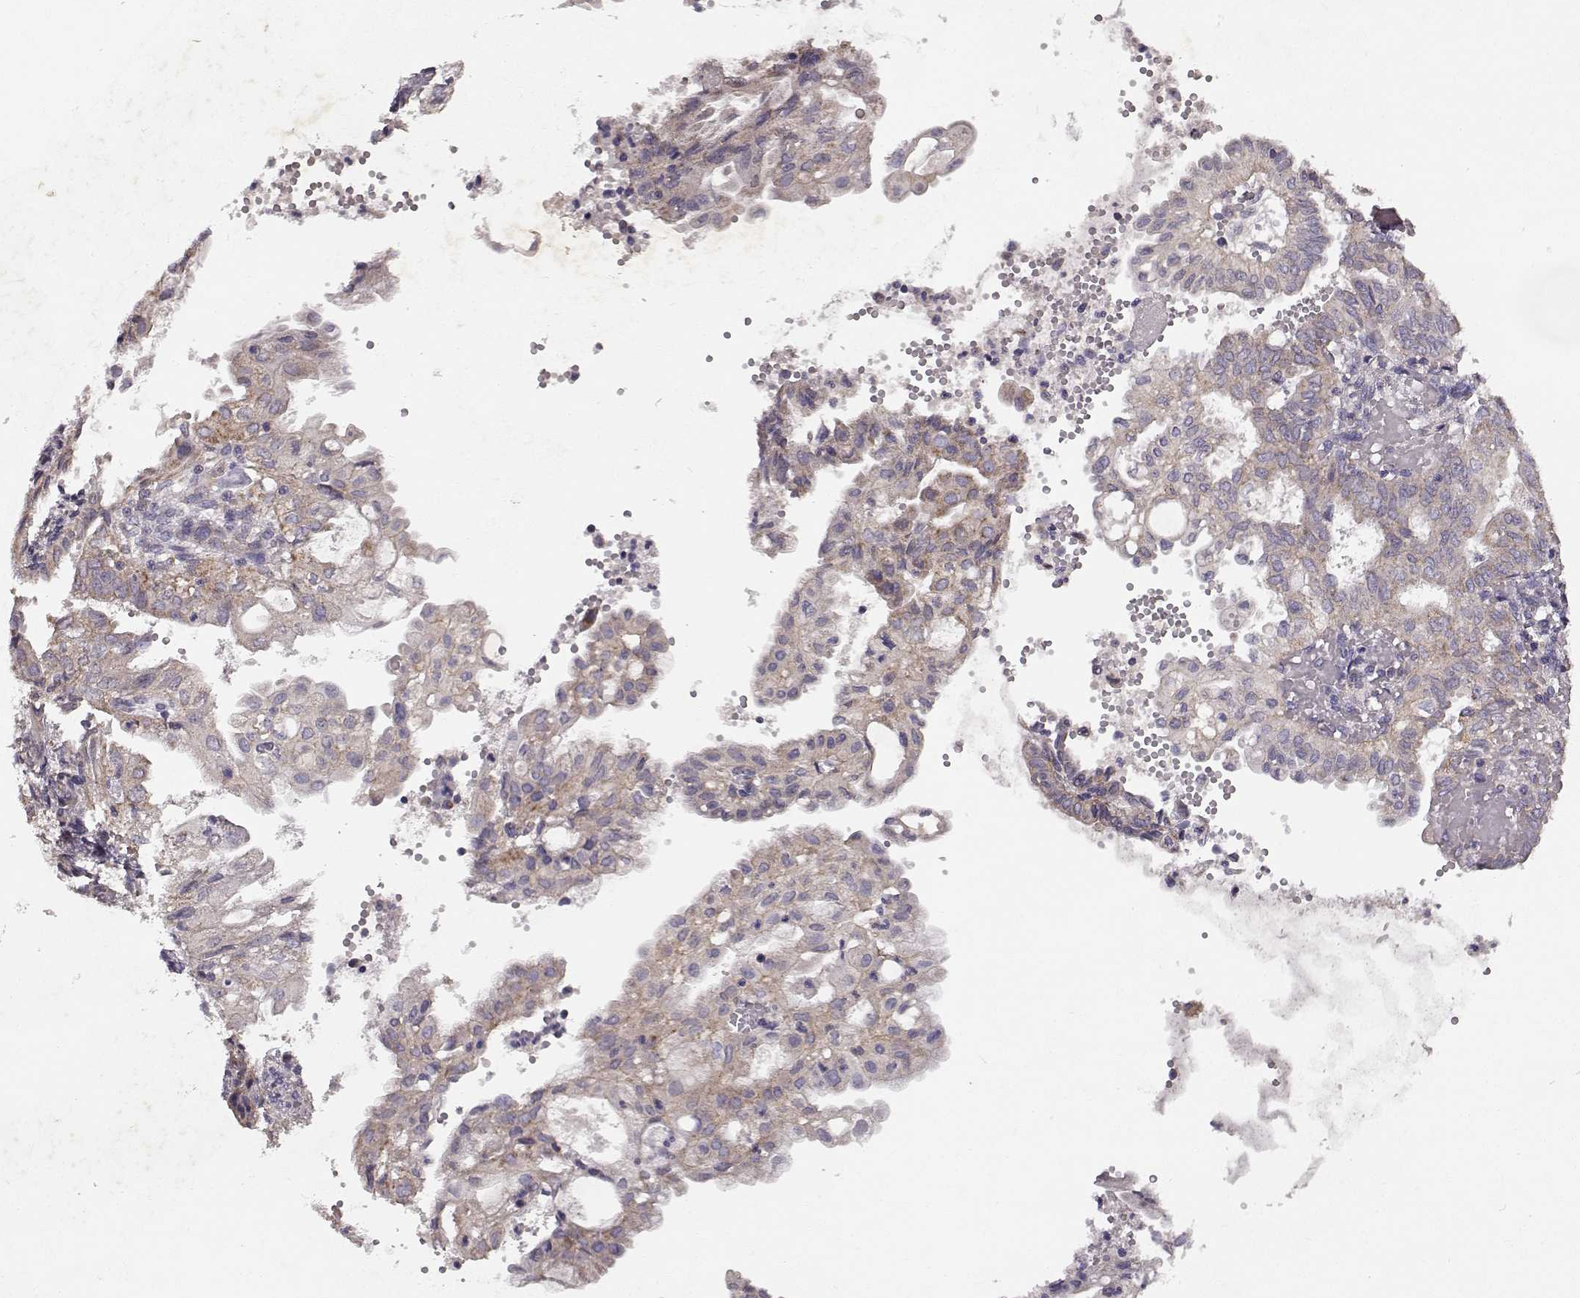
{"staining": {"intensity": "weak", "quantity": ">75%", "location": "cytoplasmic/membranous"}, "tissue": "endometrial cancer", "cell_type": "Tumor cells", "image_type": "cancer", "snomed": [{"axis": "morphology", "description": "Adenocarcinoma, NOS"}, {"axis": "topography", "description": "Endometrium"}], "caption": "Immunohistochemical staining of human endometrial cancer reveals low levels of weak cytoplasmic/membranous positivity in about >75% of tumor cells.", "gene": "ERBB3", "patient": {"sex": "female", "age": 68}}